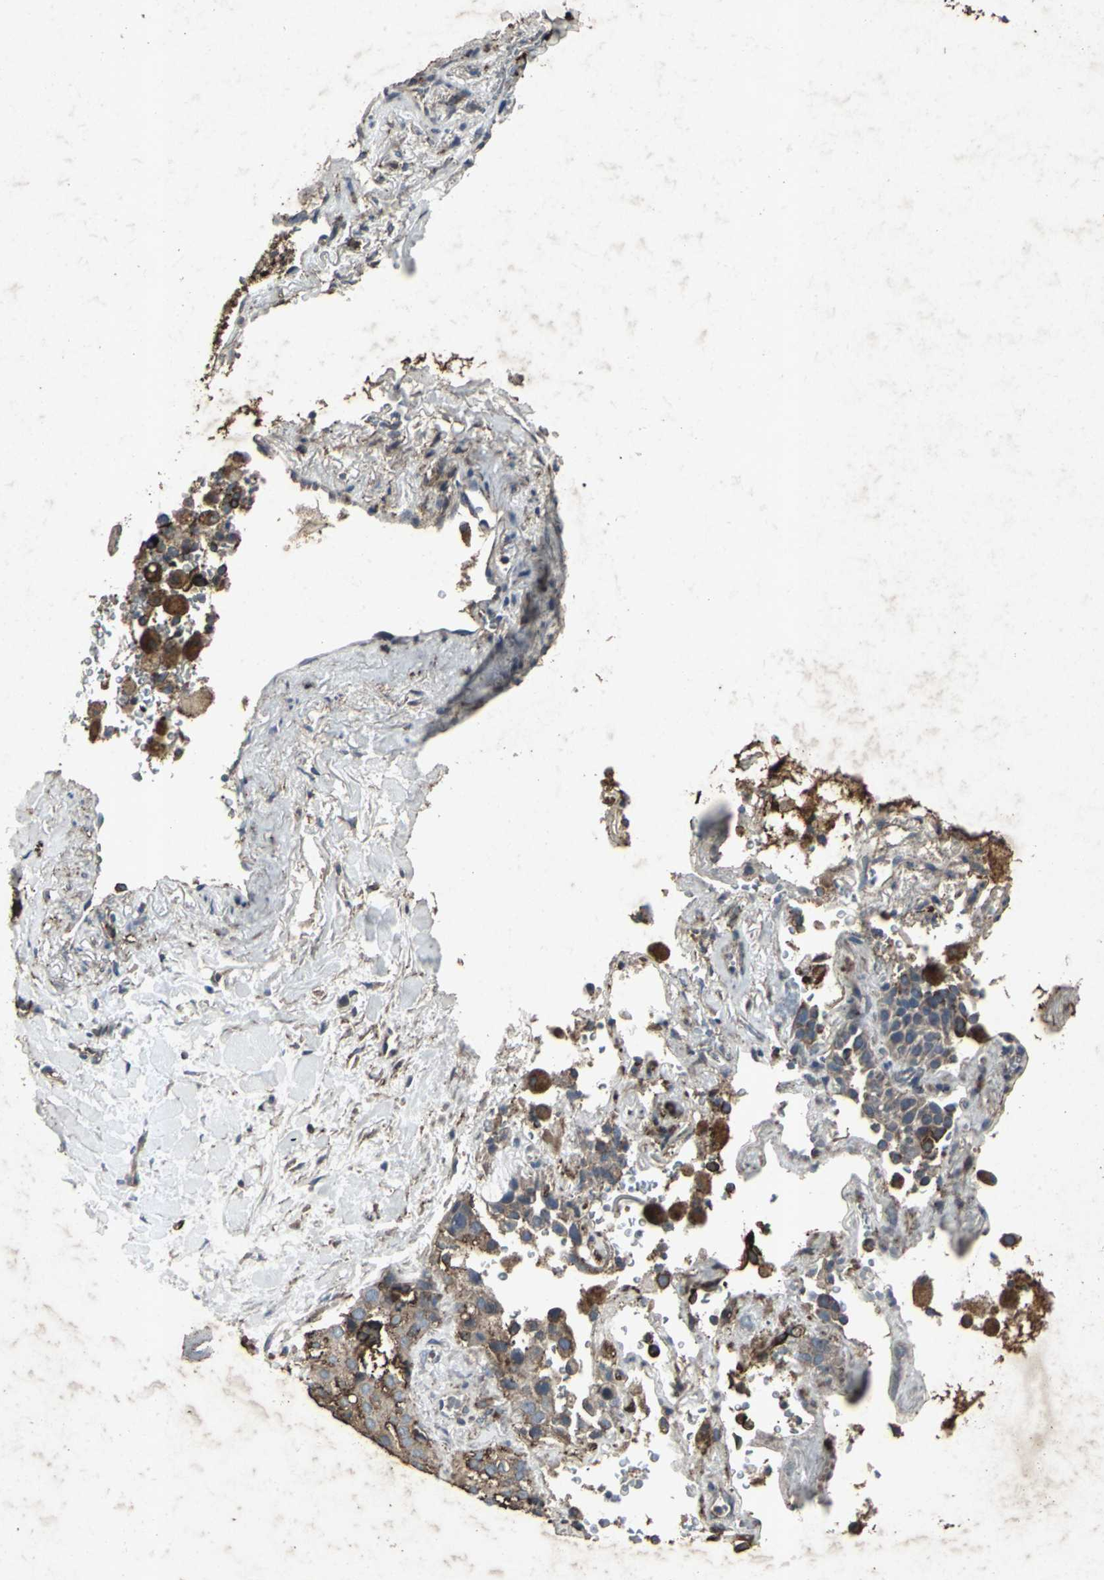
{"staining": {"intensity": "moderate", "quantity": ">75%", "location": "cytoplasmic/membranous"}, "tissue": "lung cancer", "cell_type": "Tumor cells", "image_type": "cancer", "snomed": [{"axis": "morphology", "description": "Squamous cell carcinoma, NOS"}, {"axis": "topography", "description": "Lung"}], "caption": "Lung squamous cell carcinoma was stained to show a protein in brown. There is medium levels of moderate cytoplasmic/membranous positivity in approximately >75% of tumor cells.", "gene": "CCR9", "patient": {"sex": "male", "age": 54}}